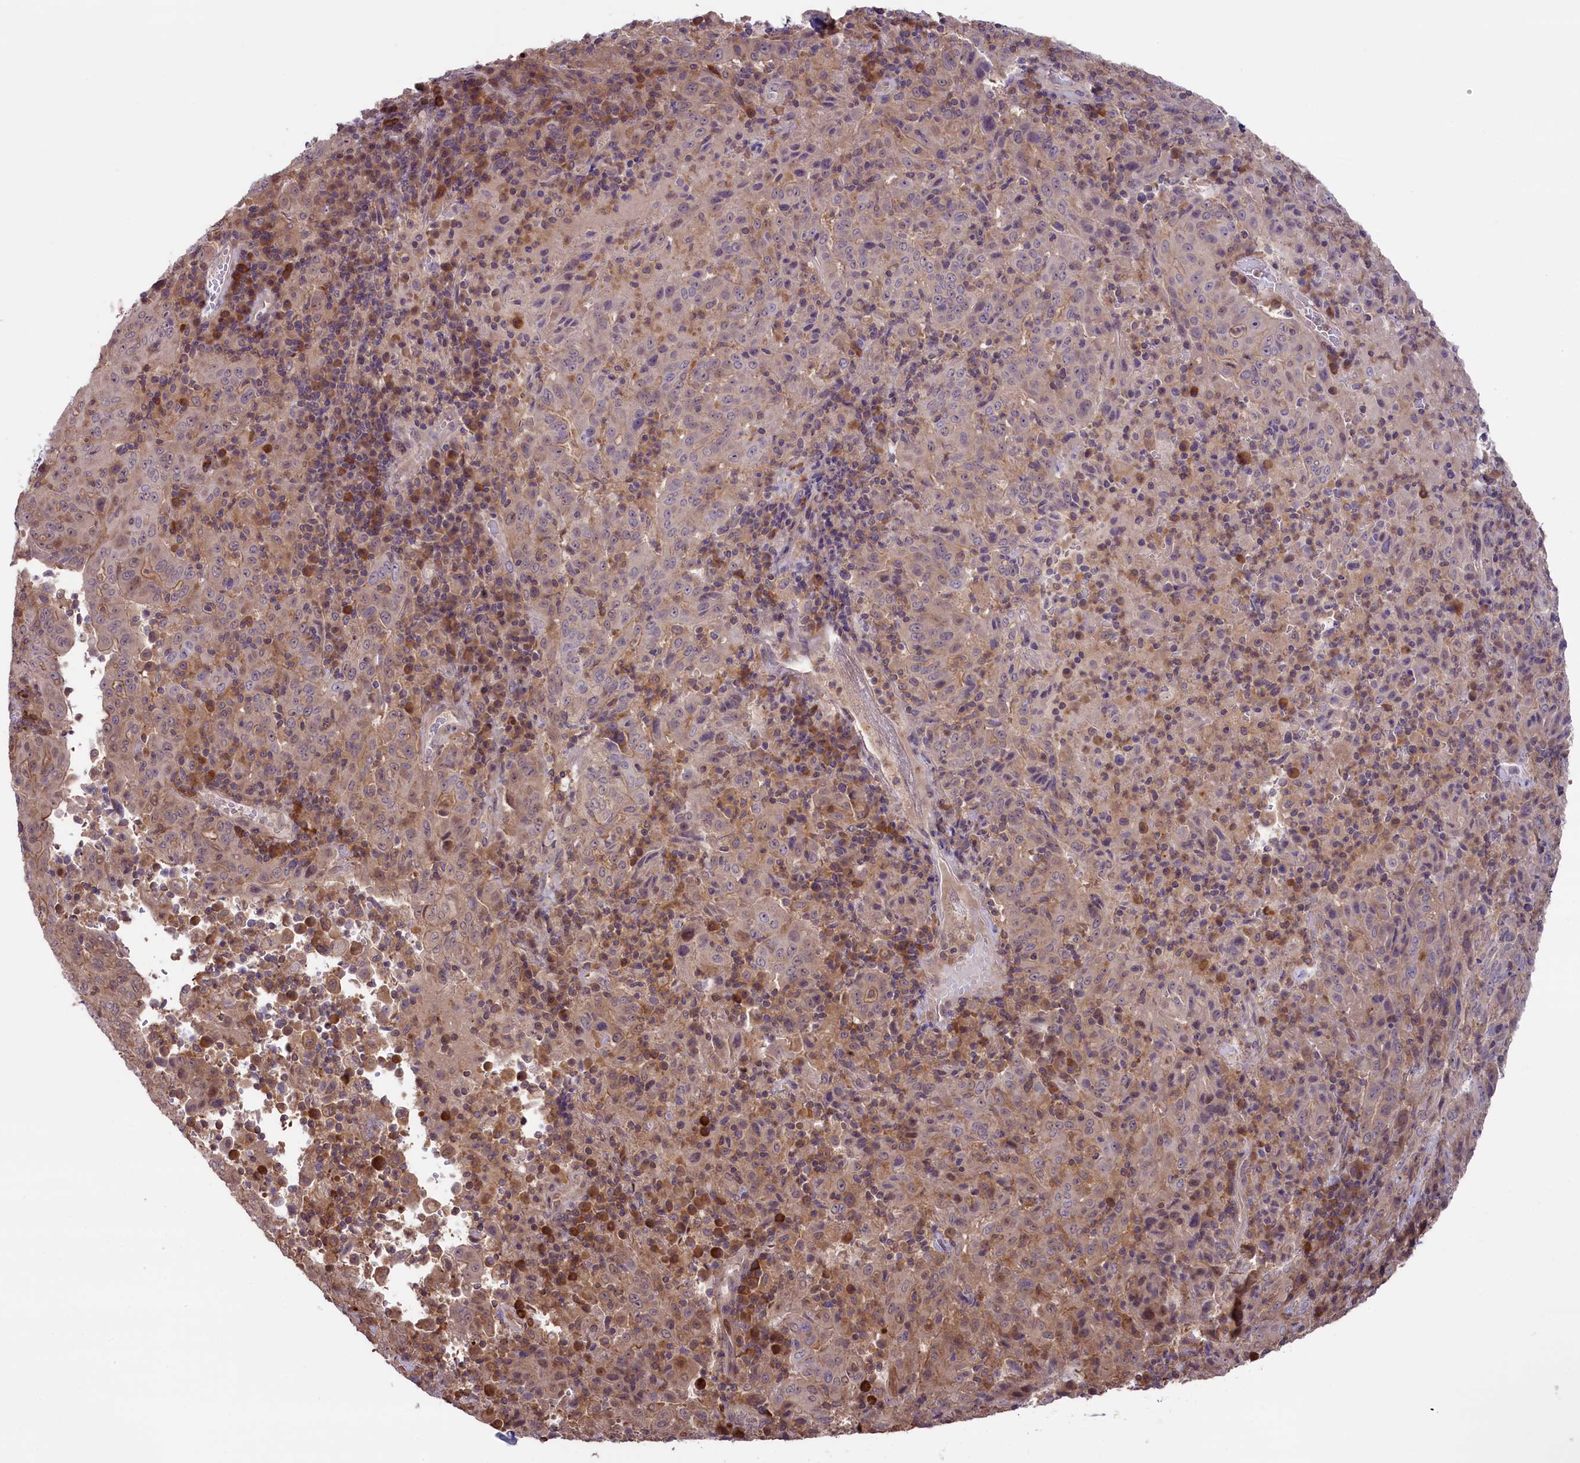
{"staining": {"intensity": "weak", "quantity": "25%-75%", "location": "cytoplasmic/membranous"}, "tissue": "pancreatic cancer", "cell_type": "Tumor cells", "image_type": "cancer", "snomed": [{"axis": "morphology", "description": "Adenocarcinoma, NOS"}, {"axis": "topography", "description": "Pancreas"}], "caption": "Weak cytoplasmic/membranous positivity for a protein is identified in about 25%-75% of tumor cells of pancreatic cancer using immunohistochemistry (IHC).", "gene": "RIC8A", "patient": {"sex": "male", "age": 63}}